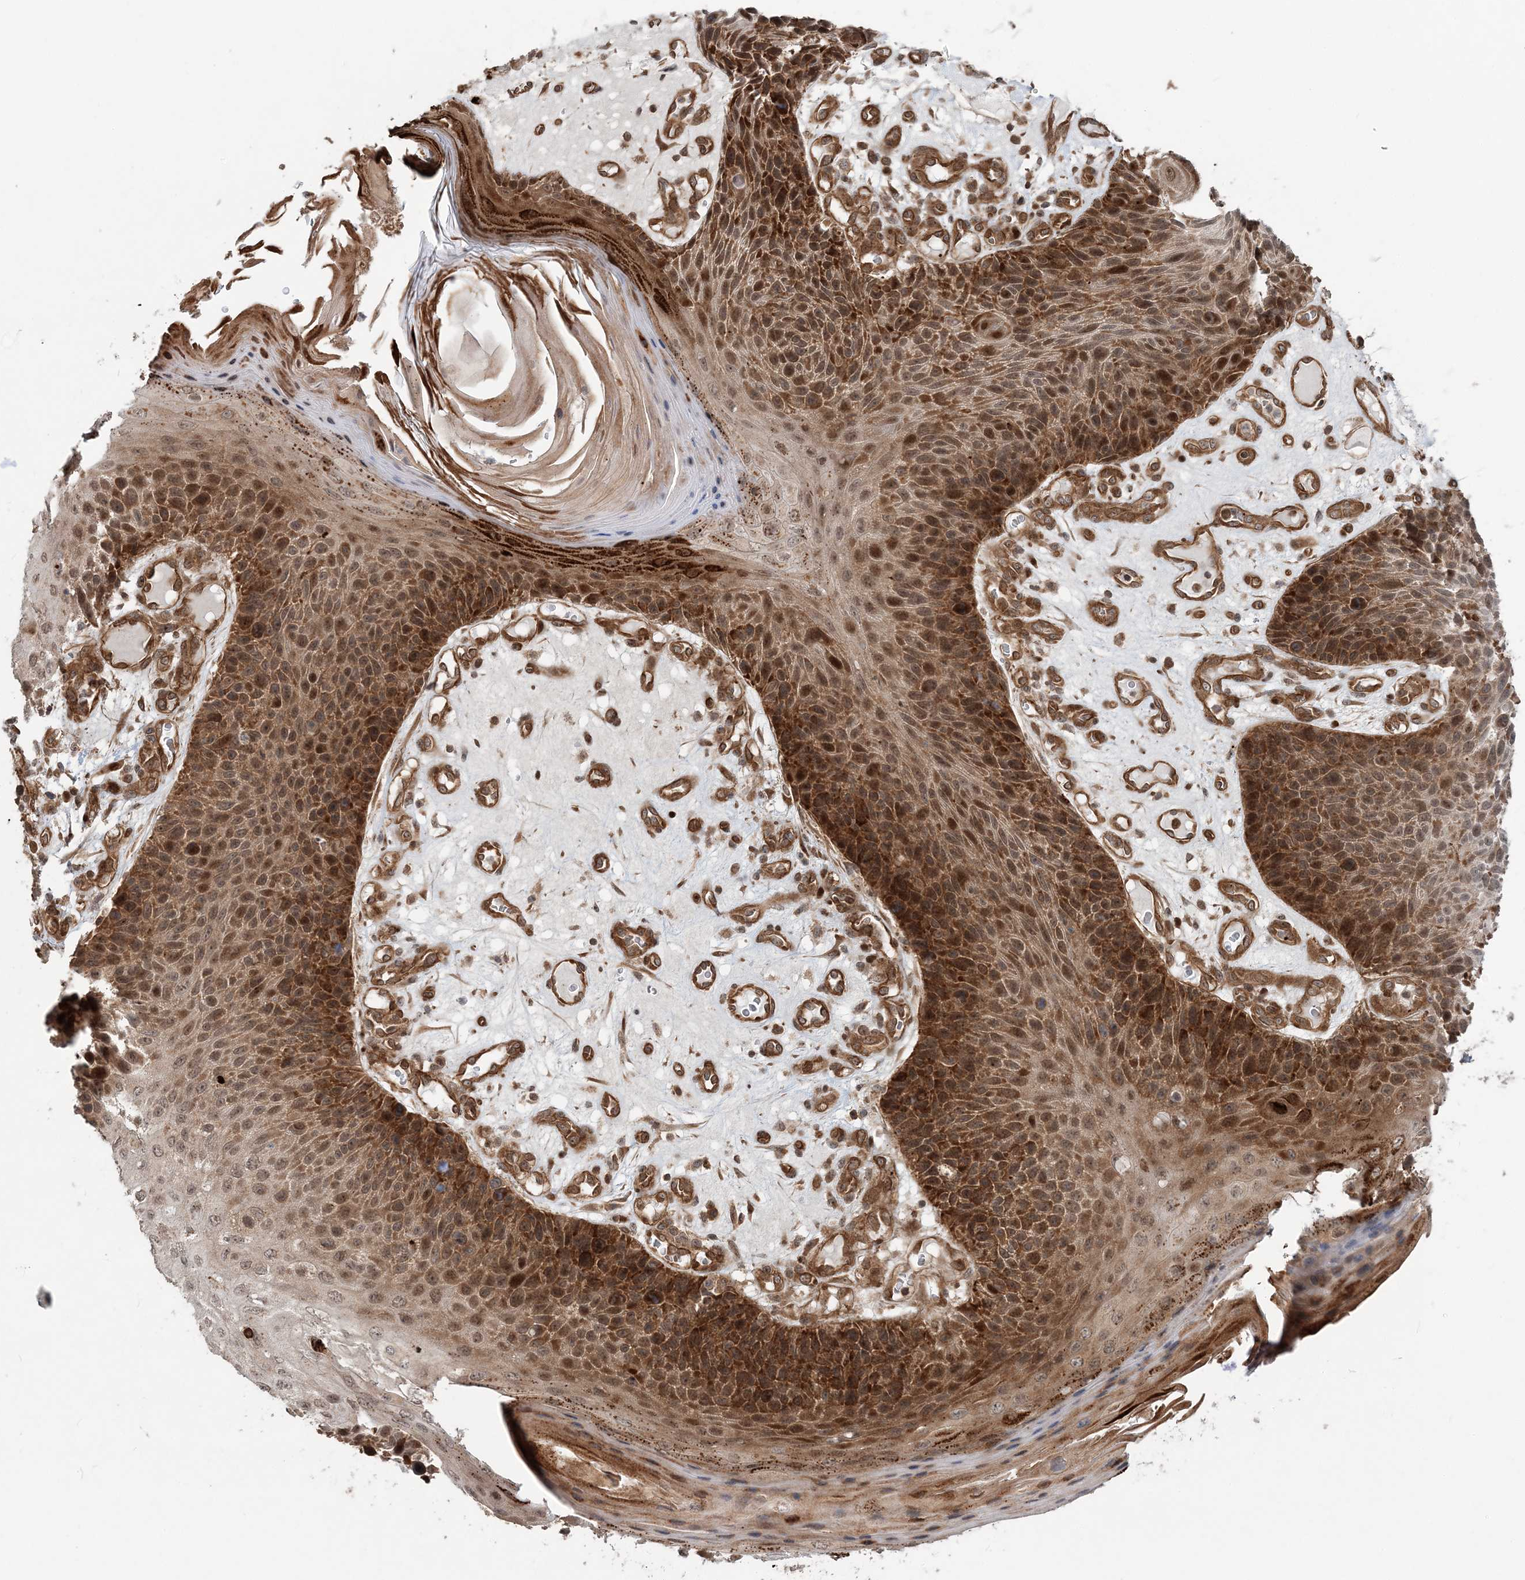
{"staining": {"intensity": "strong", "quantity": ">75%", "location": "cytoplasmic/membranous,nuclear"}, "tissue": "skin cancer", "cell_type": "Tumor cells", "image_type": "cancer", "snomed": [{"axis": "morphology", "description": "Squamous cell carcinoma, NOS"}, {"axis": "topography", "description": "Skin"}], "caption": "There is high levels of strong cytoplasmic/membranous and nuclear positivity in tumor cells of skin cancer, as demonstrated by immunohistochemical staining (brown color).", "gene": "GEMIN5", "patient": {"sex": "female", "age": 88}}